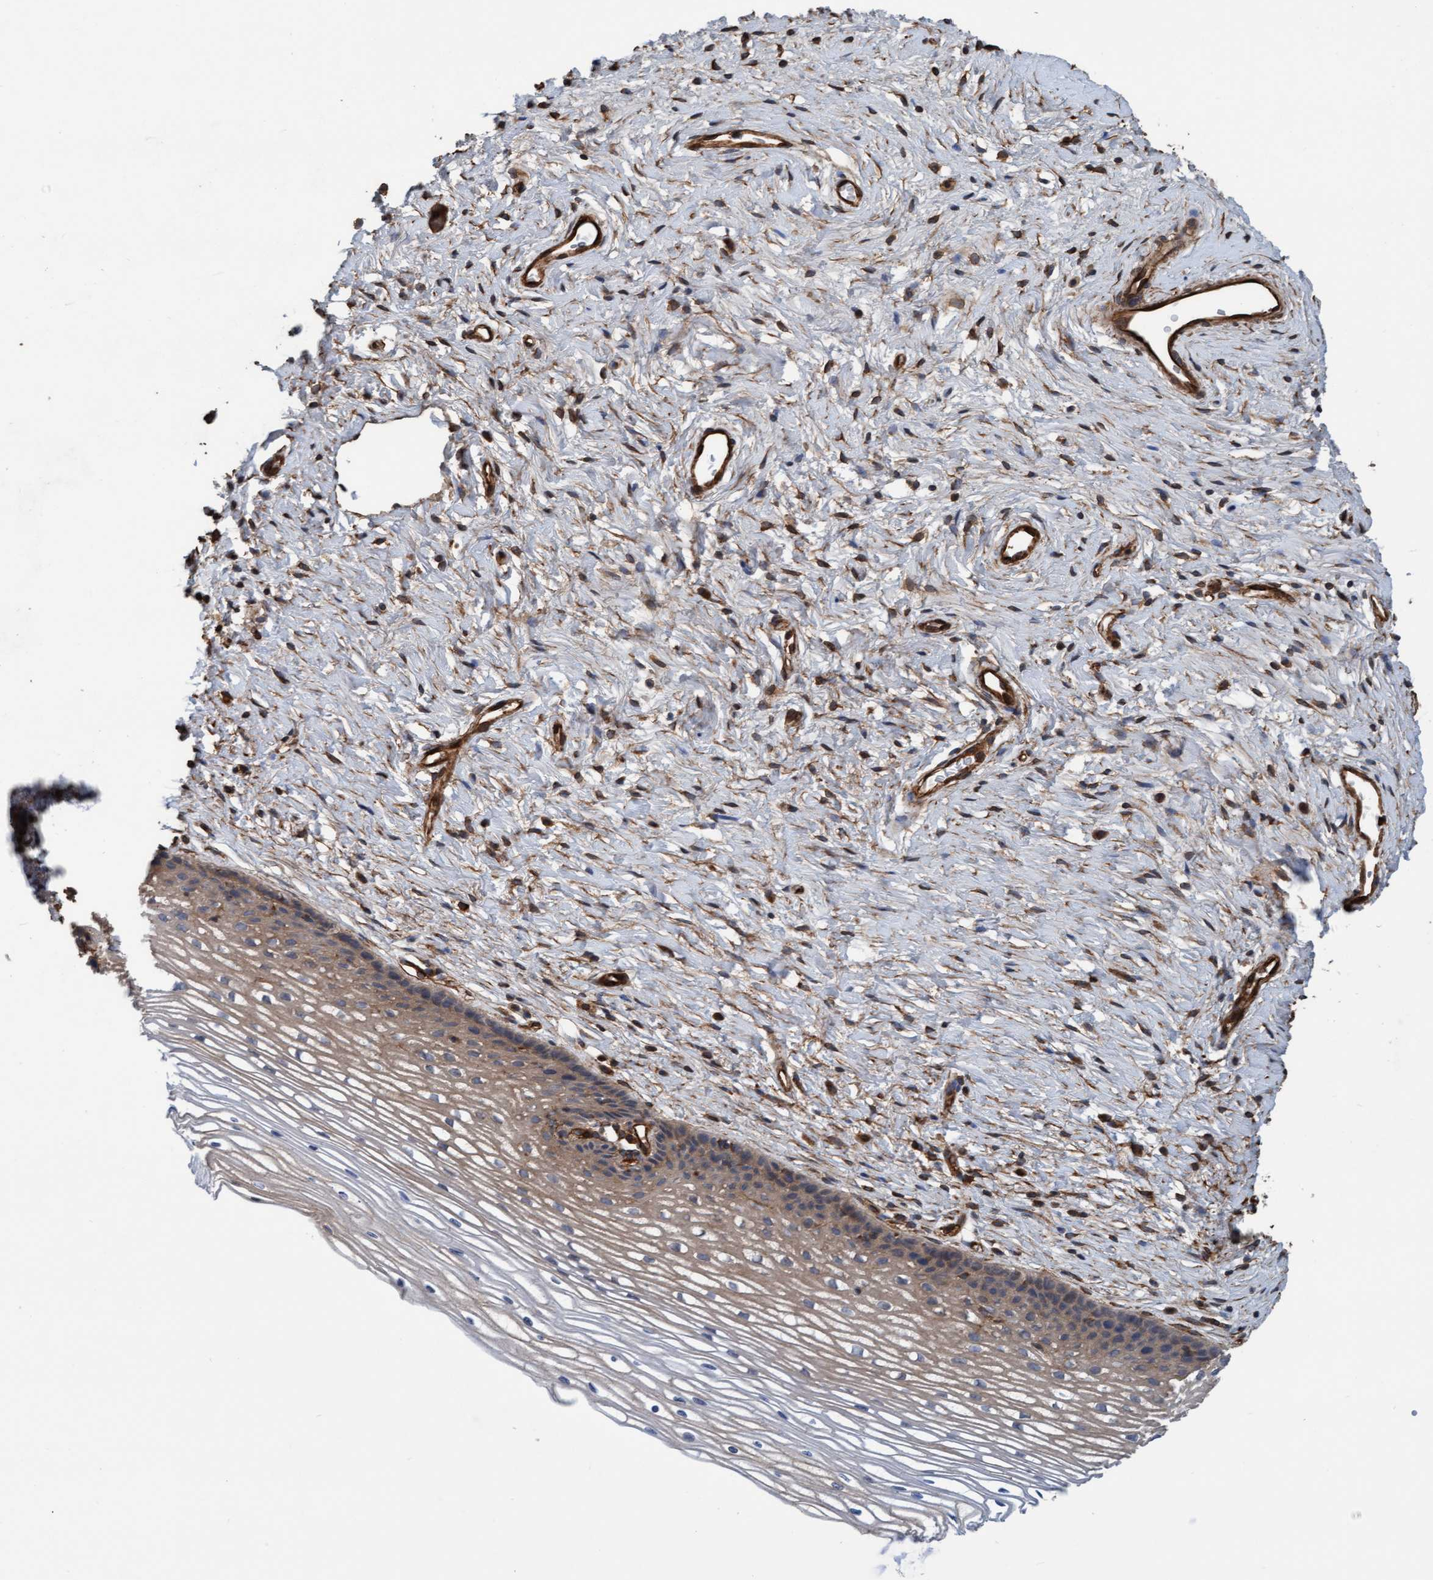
{"staining": {"intensity": "weak", "quantity": ">75%", "location": "cytoplasmic/membranous"}, "tissue": "cervix", "cell_type": "Glandular cells", "image_type": "normal", "snomed": [{"axis": "morphology", "description": "Normal tissue, NOS"}, {"axis": "topography", "description": "Cervix"}], "caption": "Unremarkable cervix shows weak cytoplasmic/membranous staining in about >75% of glandular cells (DAB IHC, brown staining for protein, blue staining for nuclei)..", "gene": "STXBP4", "patient": {"sex": "female", "age": 77}}